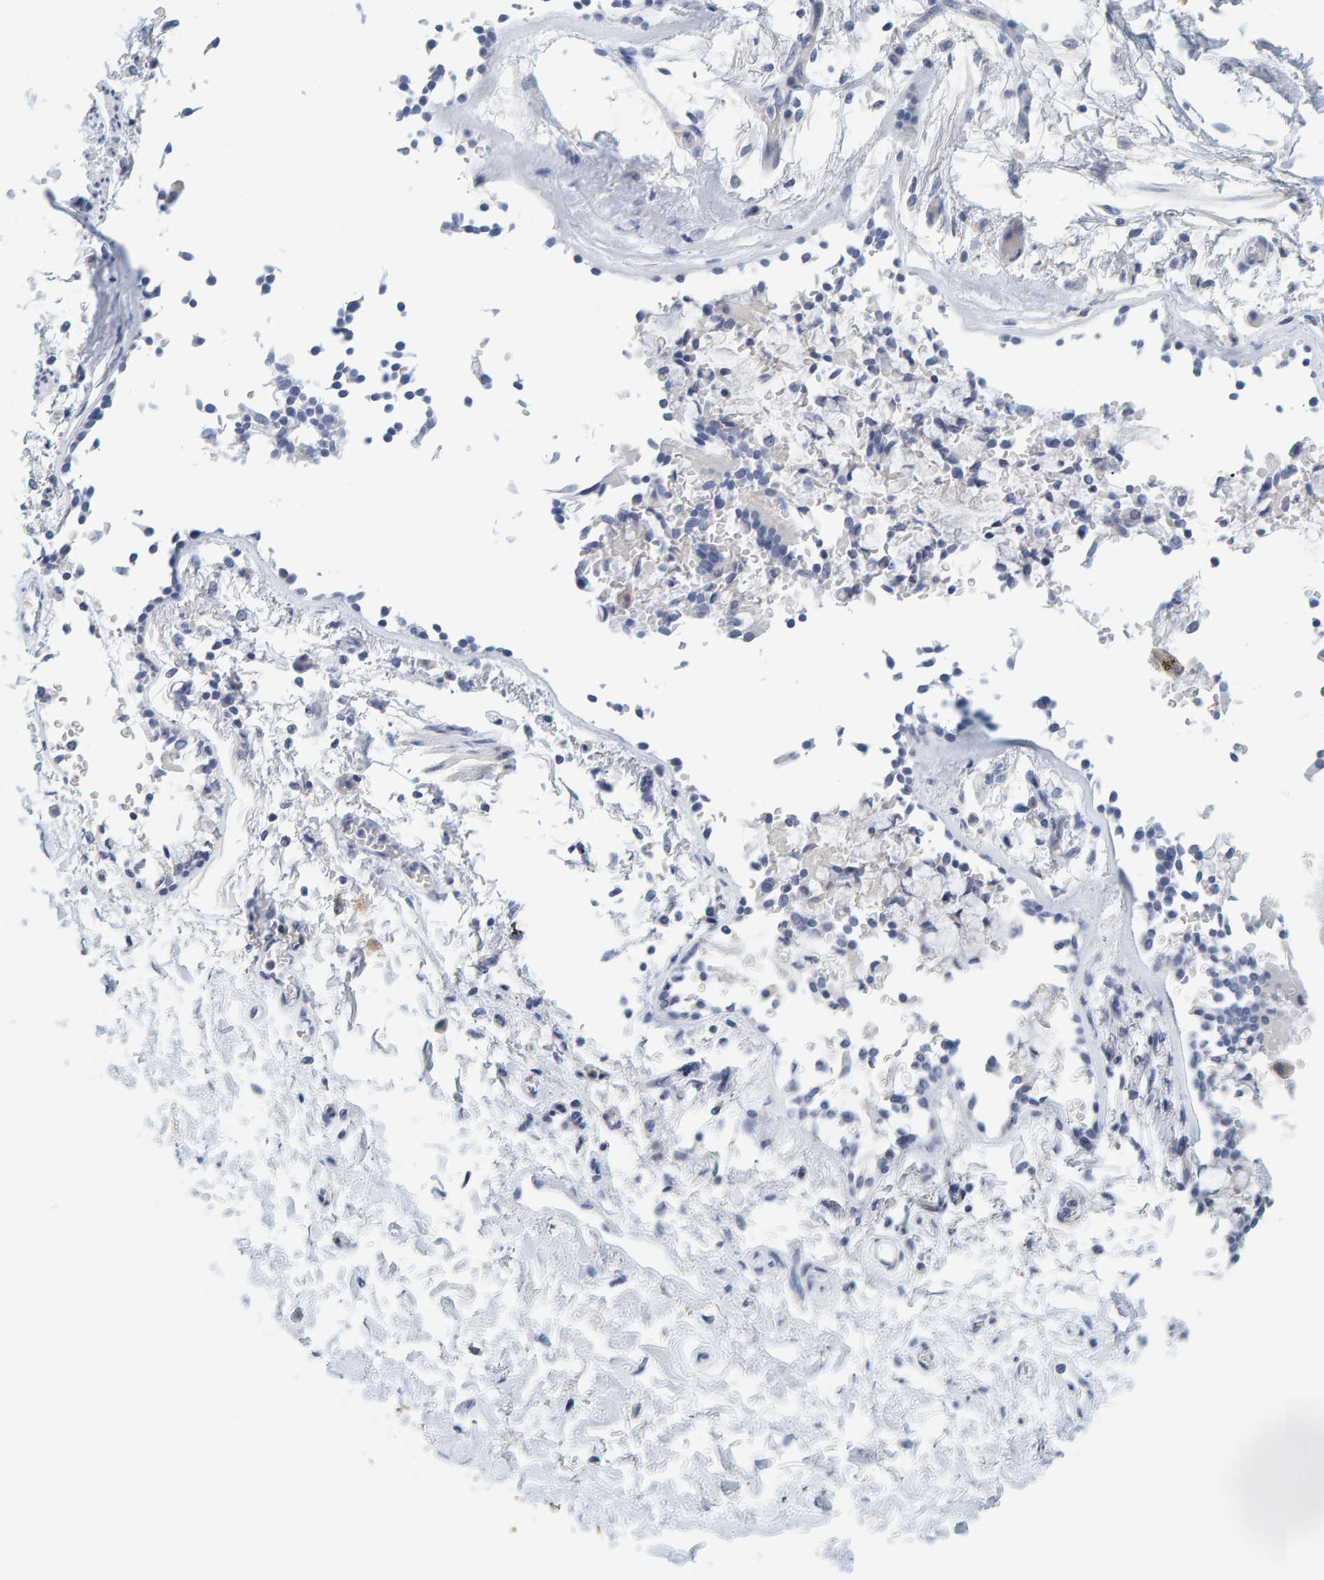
{"staining": {"intensity": "negative", "quantity": "none", "location": "none"}, "tissue": "adipose tissue", "cell_type": "Adipocytes", "image_type": "normal", "snomed": [{"axis": "morphology", "description": "Normal tissue, NOS"}, {"axis": "topography", "description": "Cartilage tissue"}, {"axis": "topography", "description": "Lung"}], "caption": "This is an IHC micrograph of benign adipose tissue. There is no staining in adipocytes.", "gene": "MOG", "patient": {"sex": "female", "age": 77}}